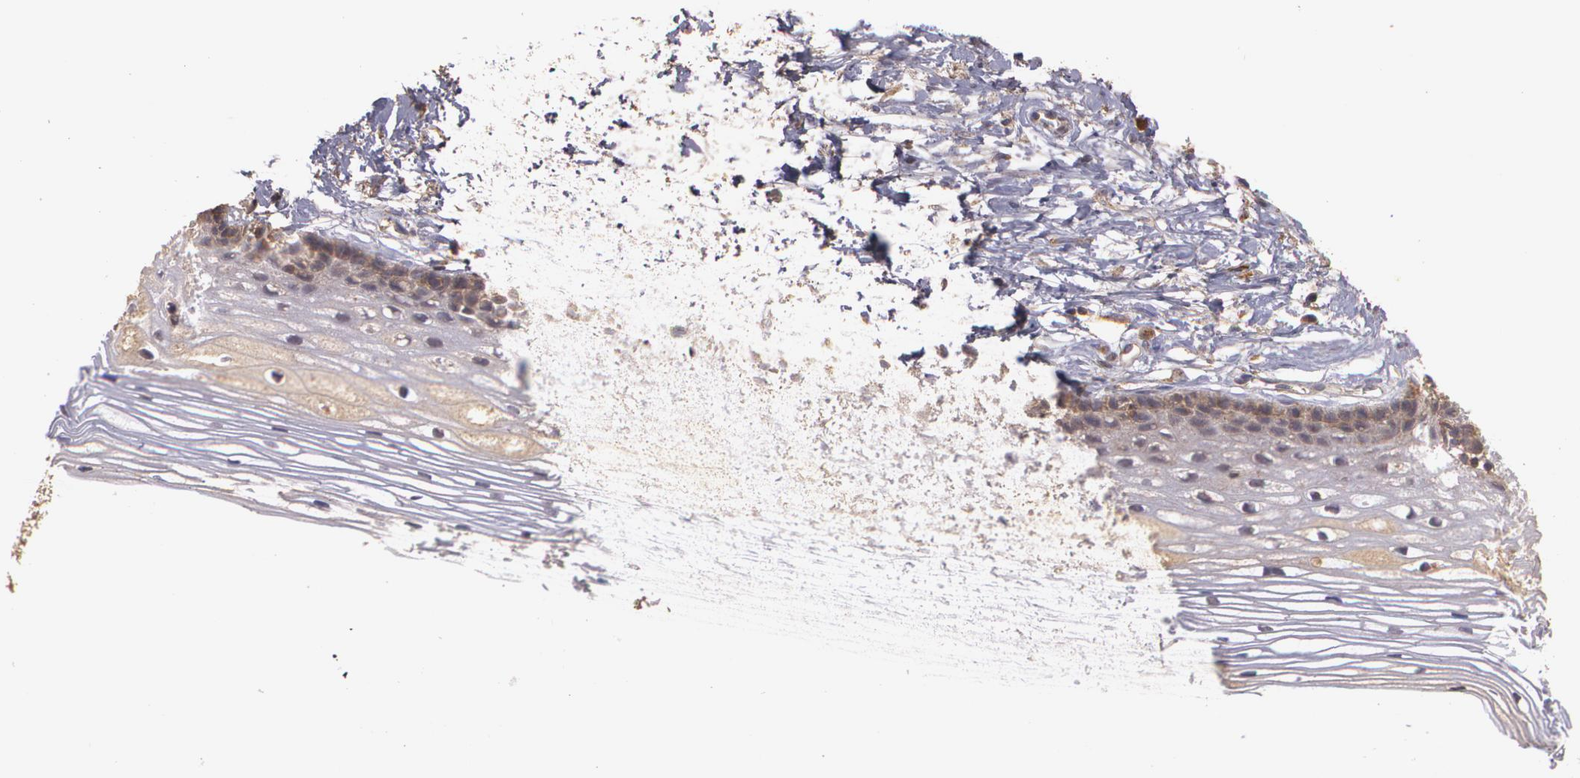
{"staining": {"intensity": "moderate", "quantity": ">75%", "location": "cytoplasmic/membranous"}, "tissue": "cervix", "cell_type": "Glandular cells", "image_type": "normal", "snomed": [{"axis": "morphology", "description": "Normal tissue, NOS"}, {"axis": "topography", "description": "Cervix"}], "caption": "Glandular cells exhibit medium levels of moderate cytoplasmic/membranous staining in approximately >75% of cells in benign cervix.", "gene": "ECE1", "patient": {"sex": "female", "age": 77}}